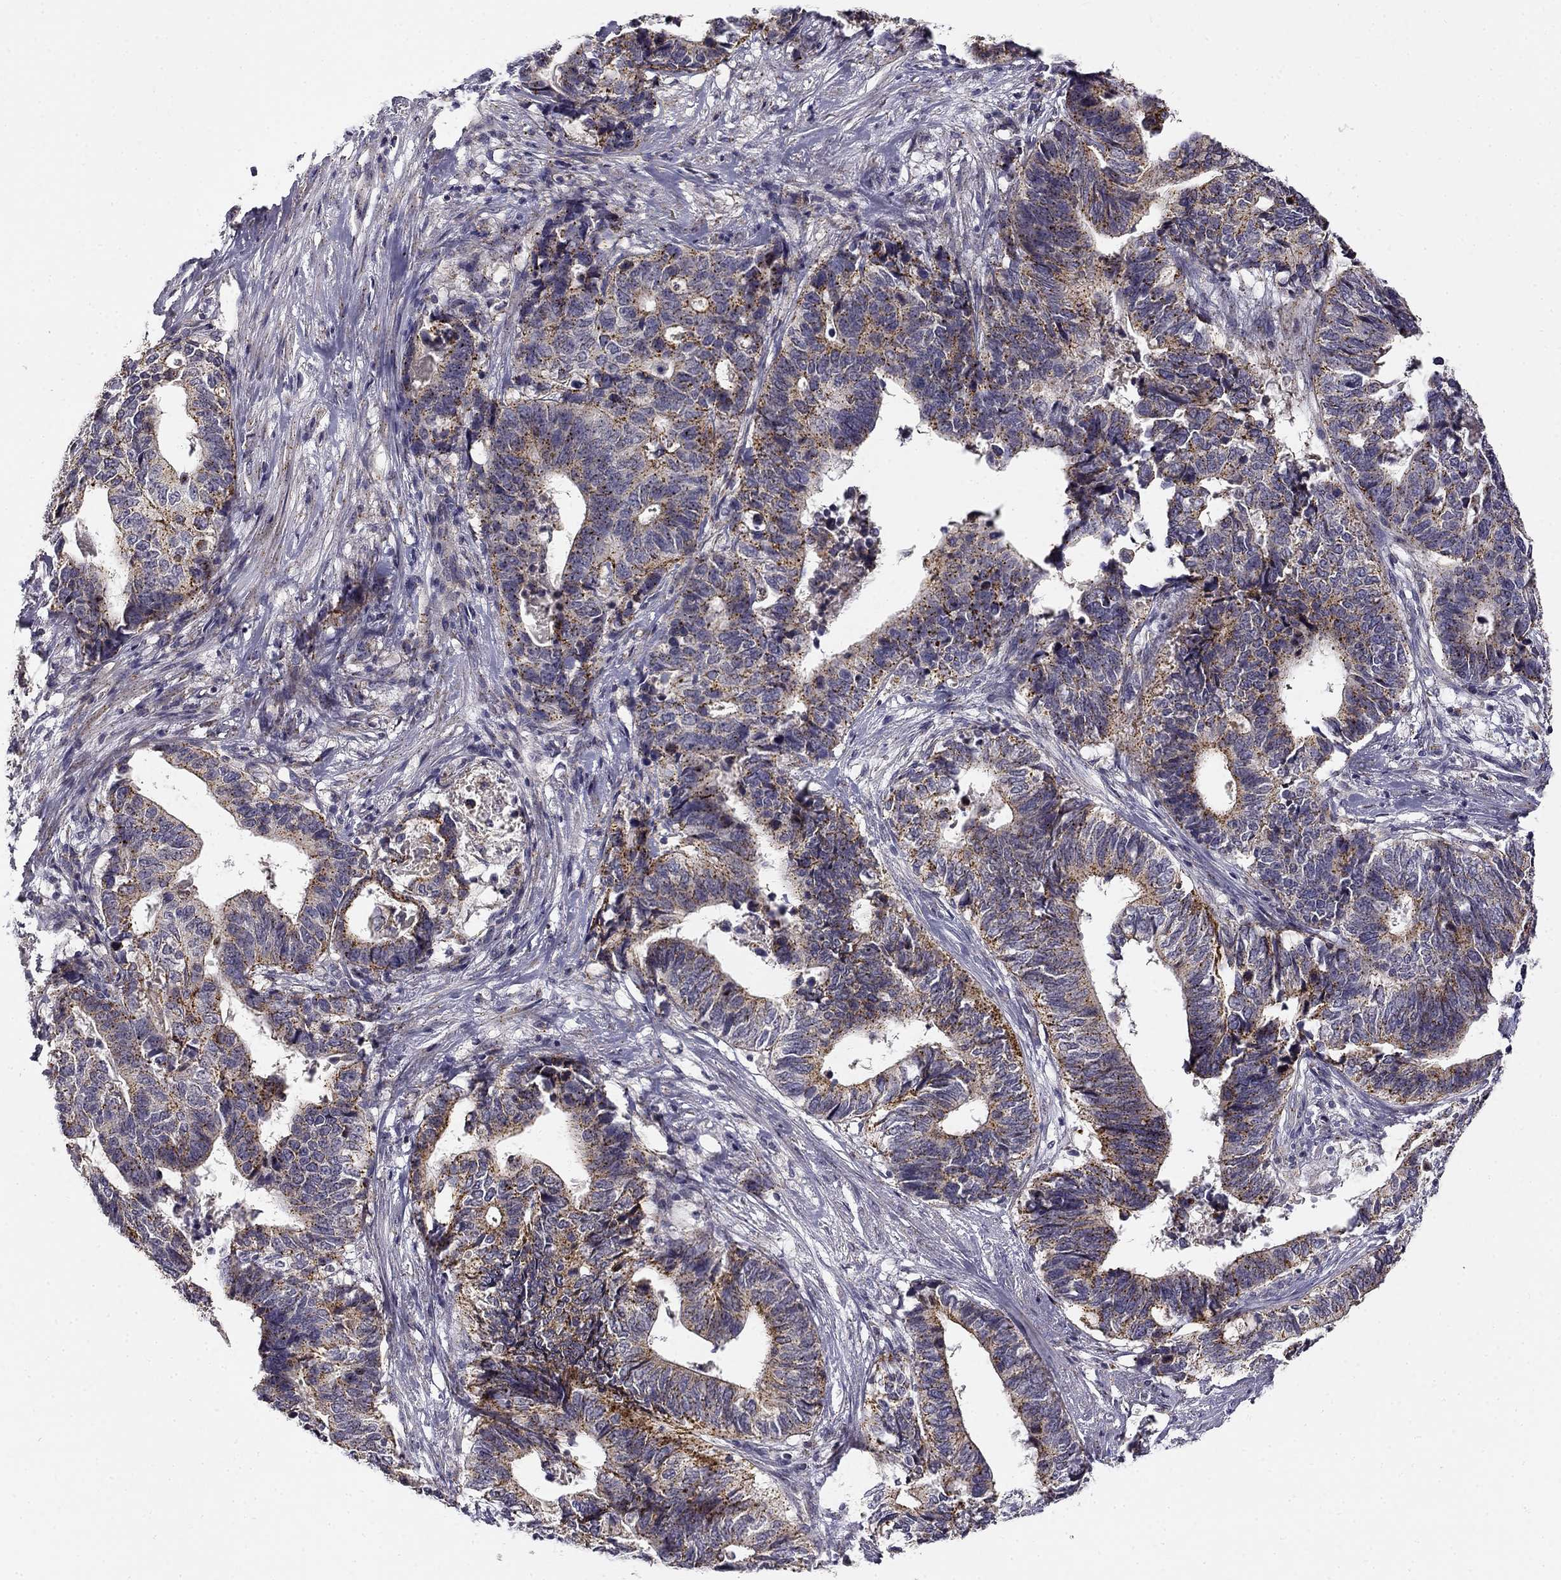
{"staining": {"intensity": "moderate", "quantity": "<25%", "location": "cytoplasmic/membranous"}, "tissue": "stomach cancer", "cell_type": "Tumor cells", "image_type": "cancer", "snomed": [{"axis": "morphology", "description": "Adenocarcinoma, NOS"}, {"axis": "topography", "description": "Stomach, upper"}], "caption": "Stomach adenocarcinoma stained for a protein (brown) demonstrates moderate cytoplasmic/membranous positive staining in approximately <25% of tumor cells.", "gene": "CNR1", "patient": {"sex": "female", "age": 67}}